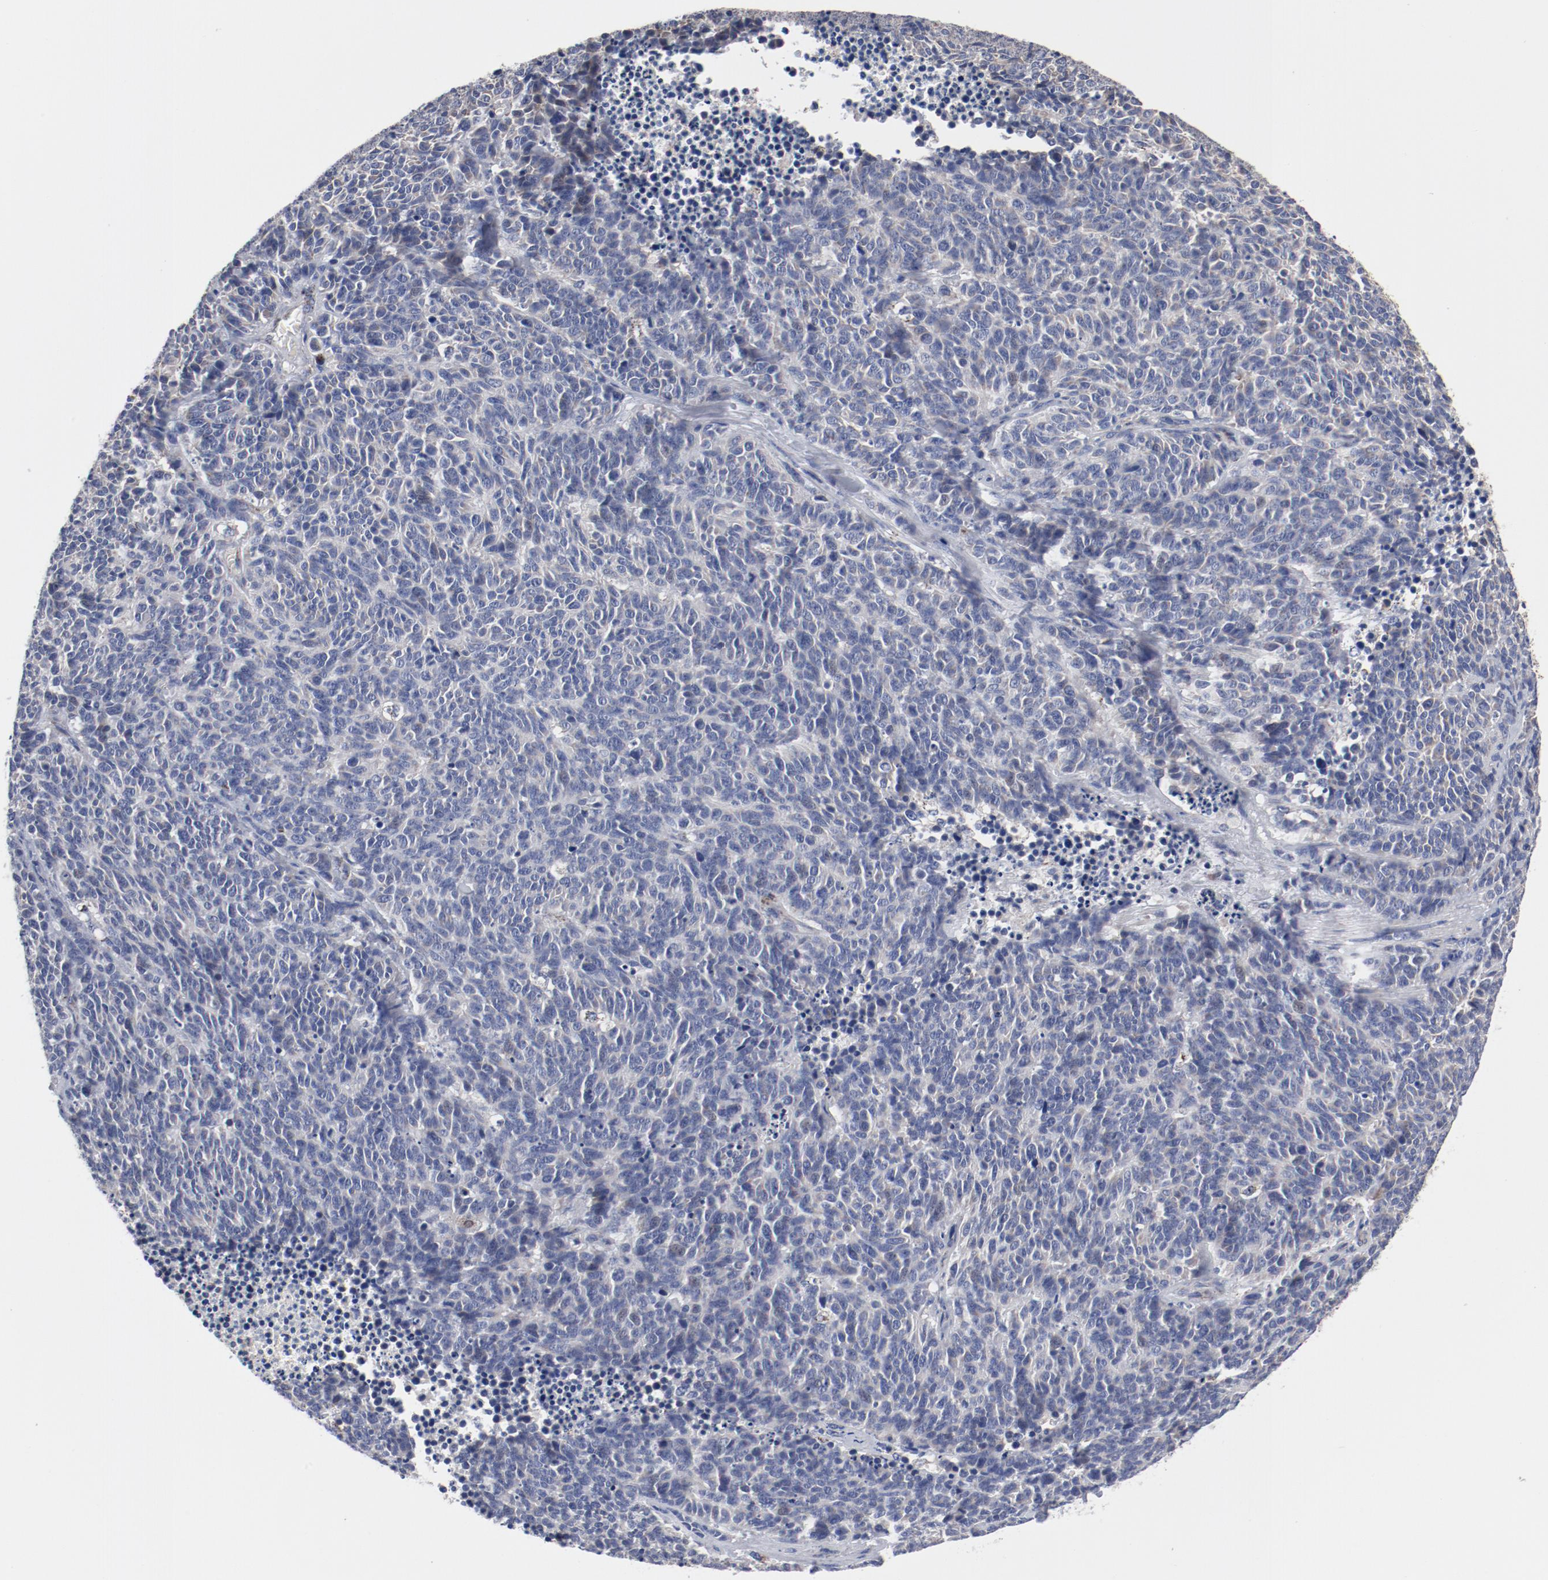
{"staining": {"intensity": "negative", "quantity": "none", "location": "none"}, "tissue": "lung cancer", "cell_type": "Tumor cells", "image_type": "cancer", "snomed": [{"axis": "morphology", "description": "Neoplasm, malignant, NOS"}, {"axis": "topography", "description": "Lung"}], "caption": "High power microscopy micrograph of an IHC image of neoplasm (malignant) (lung), revealing no significant staining in tumor cells.", "gene": "NDUFV2", "patient": {"sex": "female", "age": 58}}